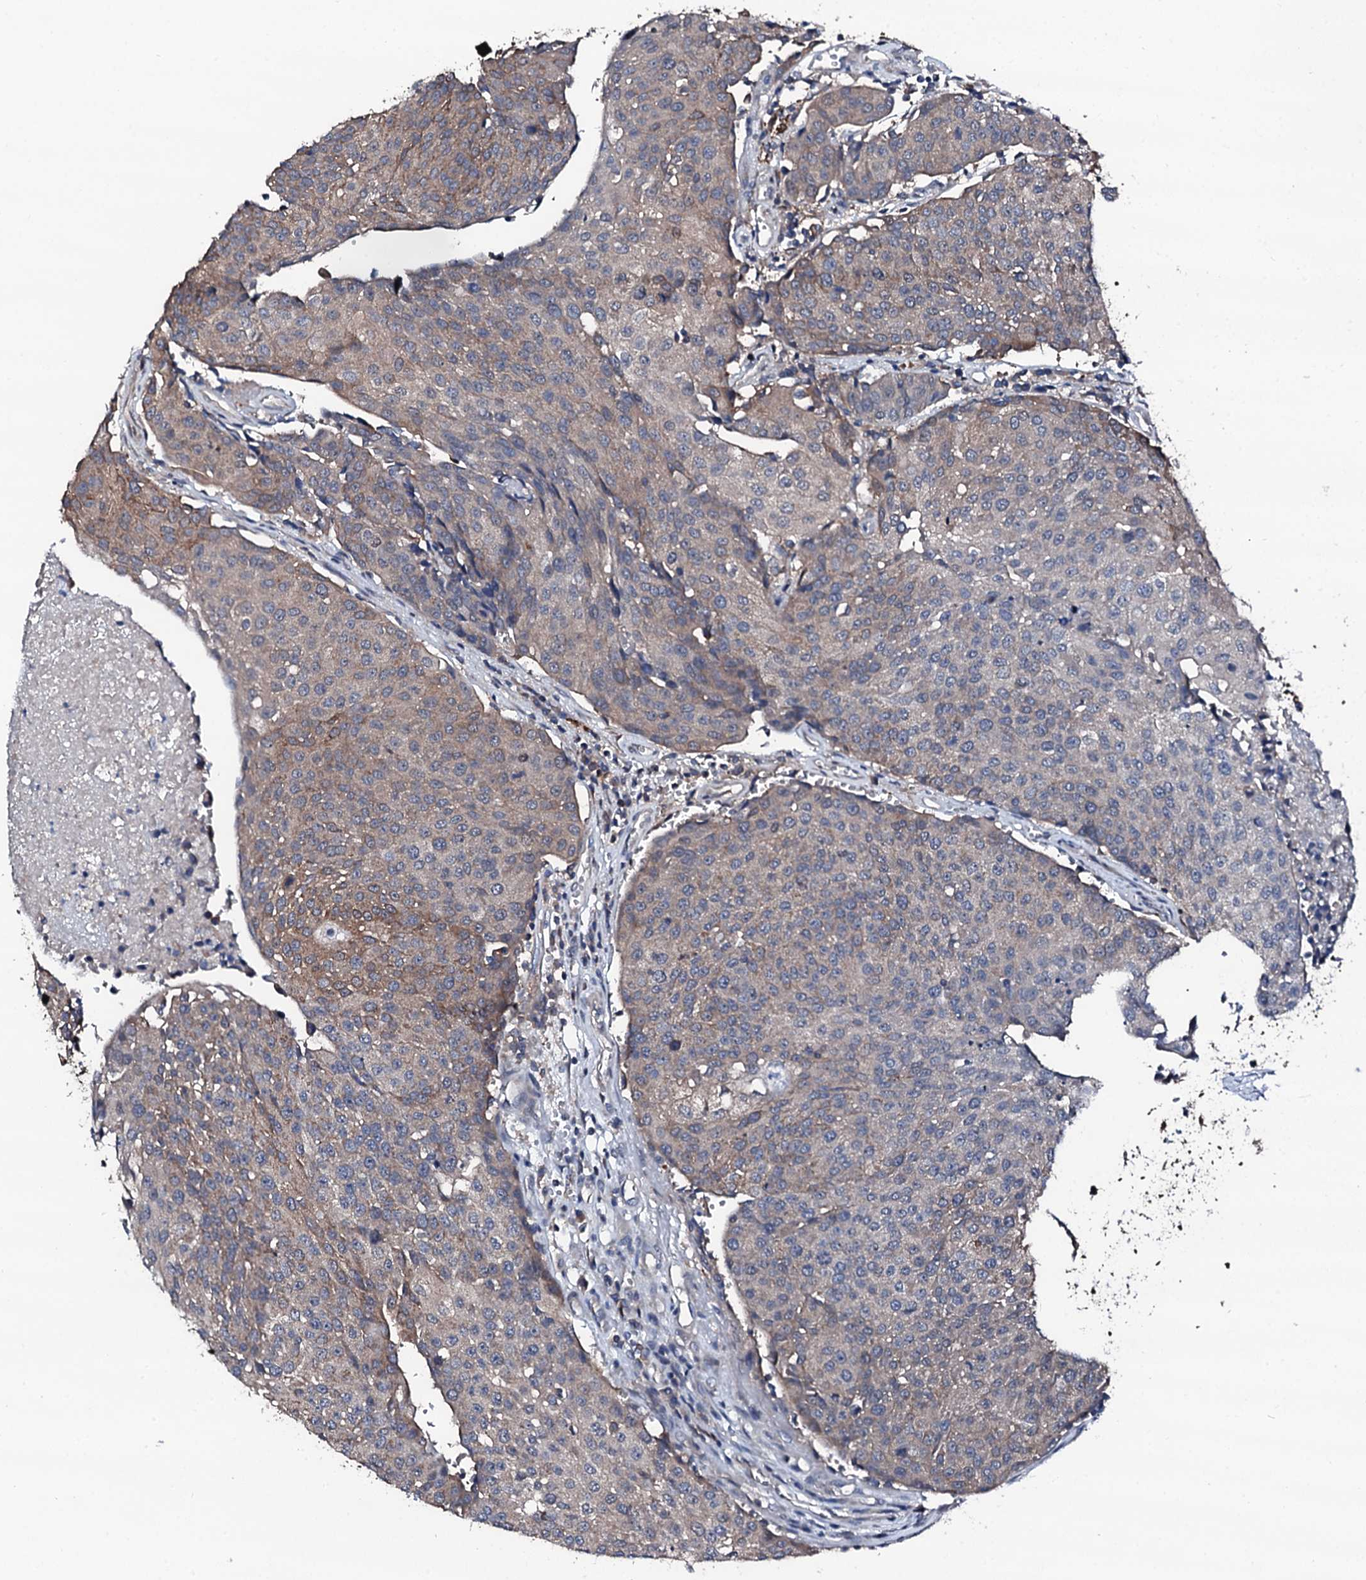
{"staining": {"intensity": "weak", "quantity": "25%-75%", "location": "cytoplasmic/membranous"}, "tissue": "urothelial cancer", "cell_type": "Tumor cells", "image_type": "cancer", "snomed": [{"axis": "morphology", "description": "Urothelial carcinoma, High grade"}, {"axis": "topography", "description": "Urinary bladder"}], "caption": "Protein staining of urothelial cancer tissue demonstrates weak cytoplasmic/membranous staining in about 25%-75% of tumor cells. The protein is shown in brown color, while the nuclei are stained blue.", "gene": "TRAFD1", "patient": {"sex": "female", "age": 85}}